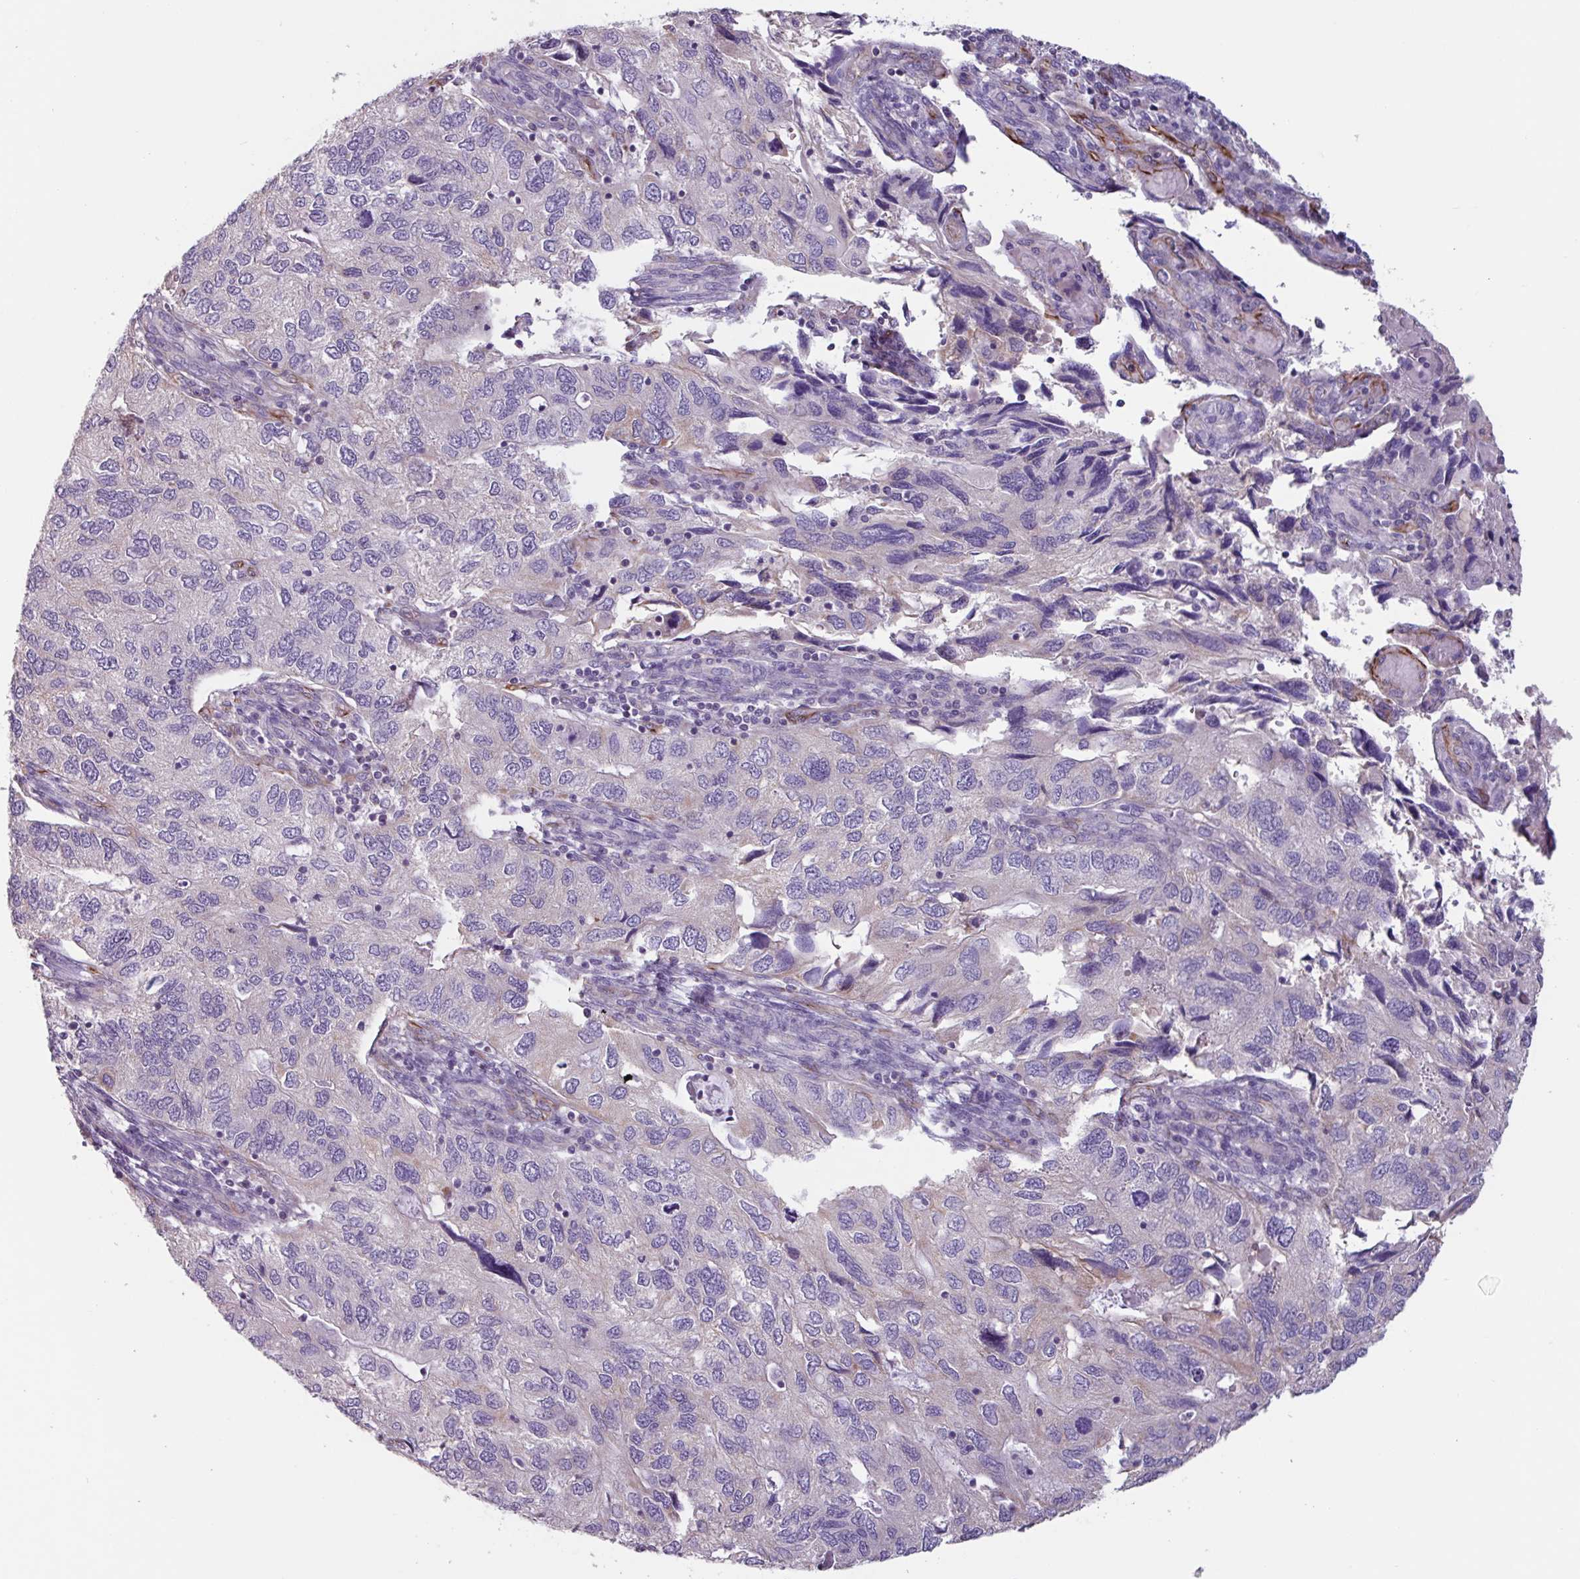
{"staining": {"intensity": "negative", "quantity": "none", "location": "none"}, "tissue": "endometrial cancer", "cell_type": "Tumor cells", "image_type": "cancer", "snomed": [{"axis": "morphology", "description": "Carcinoma, NOS"}, {"axis": "topography", "description": "Uterus"}], "caption": "Immunohistochemical staining of human endometrial cancer (carcinoma) exhibits no significant expression in tumor cells.", "gene": "BTD", "patient": {"sex": "female", "age": 76}}